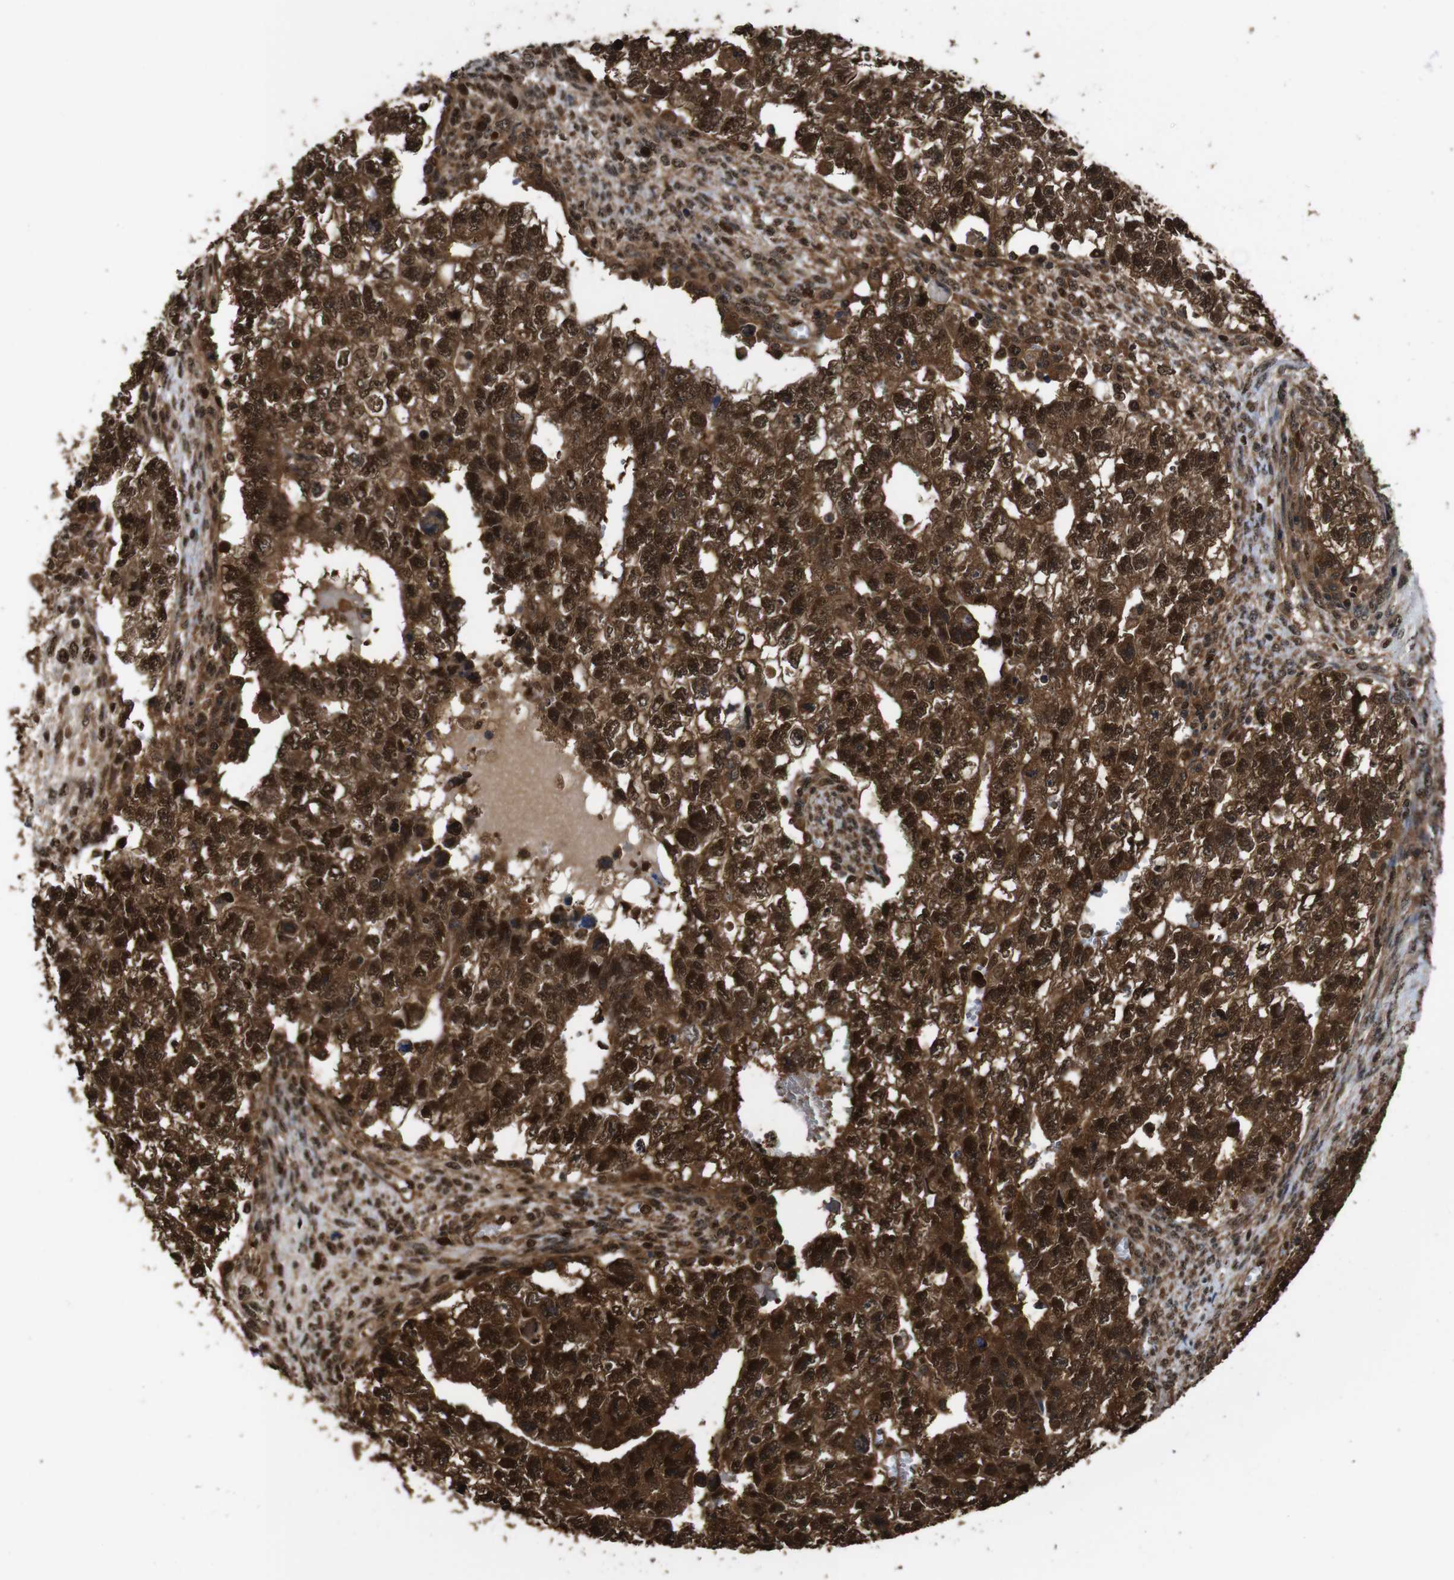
{"staining": {"intensity": "strong", "quantity": ">75%", "location": "cytoplasmic/membranous,nuclear"}, "tissue": "testis cancer", "cell_type": "Tumor cells", "image_type": "cancer", "snomed": [{"axis": "morphology", "description": "Seminoma, NOS"}, {"axis": "morphology", "description": "Carcinoma, Embryonal, NOS"}, {"axis": "topography", "description": "Testis"}], "caption": "Protein expression analysis of embryonal carcinoma (testis) shows strong cytoplasmic/membranous and nuclear staining in about >75% of tumor cells.", "gene": "VCP", "patient": {"sex": "male", "age": 38}}